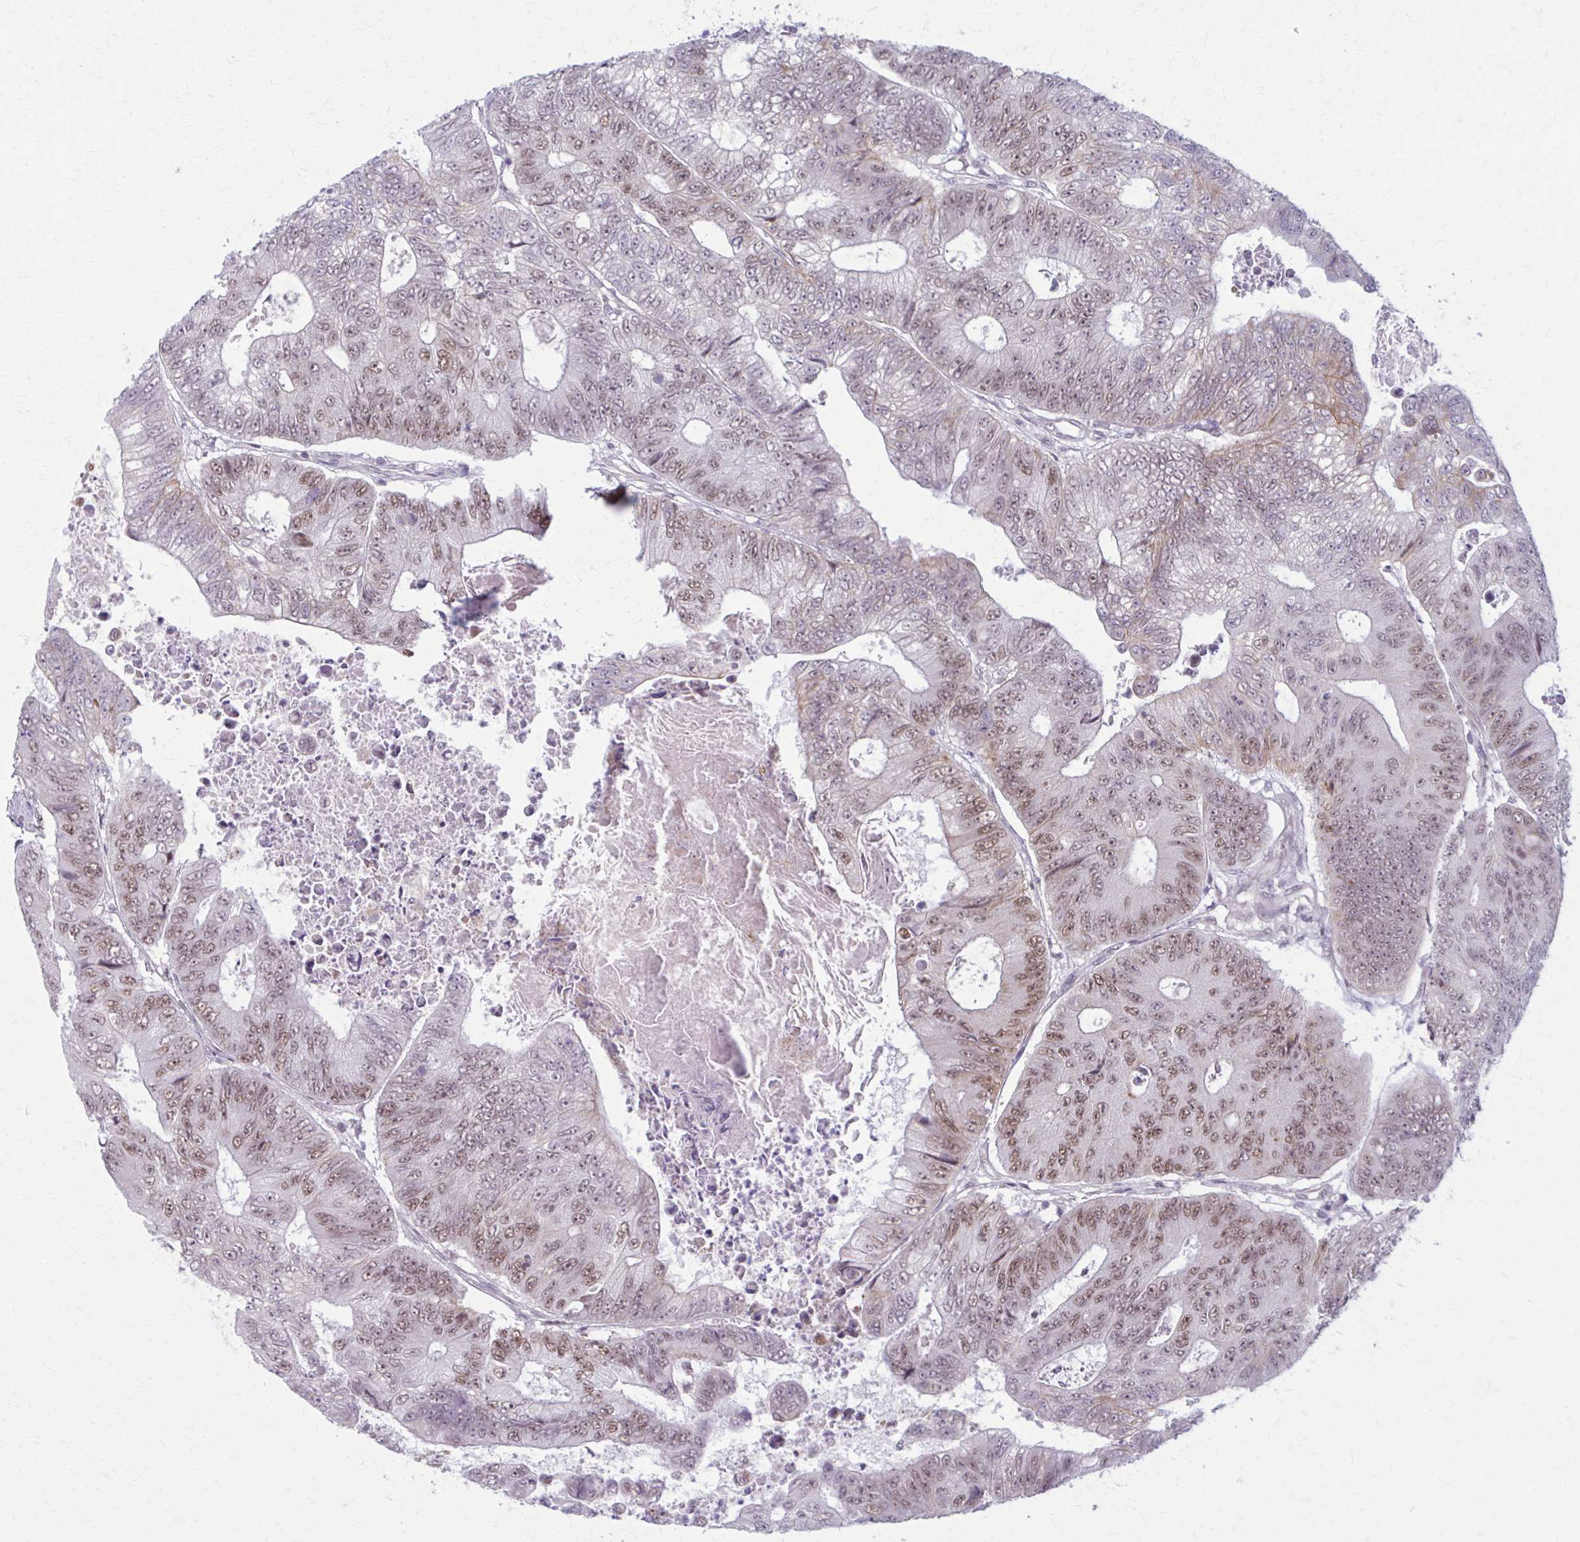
{"staining": {"intensity": "moderate", "quantity": ">75%", "location": "nuclear"}, "tissue": "colorectal cancer", "cell_type": "Tumor cells", "image_type": "cancer", "snomed": [{"axis": "morphology", "description": "Adenocarcinoma, NOS"}, {"axis": "topography", "description": "Colon"}], "caption": "This histopathology image demonstrates immunohistochemistry (IHC) staining of adenocarcinoma (colorectal), with medium moderate nuclear staining in approximately >75% of tumor cells.", "gene": "NUMBL", "patient": {"sex": "female", "age": 48}}